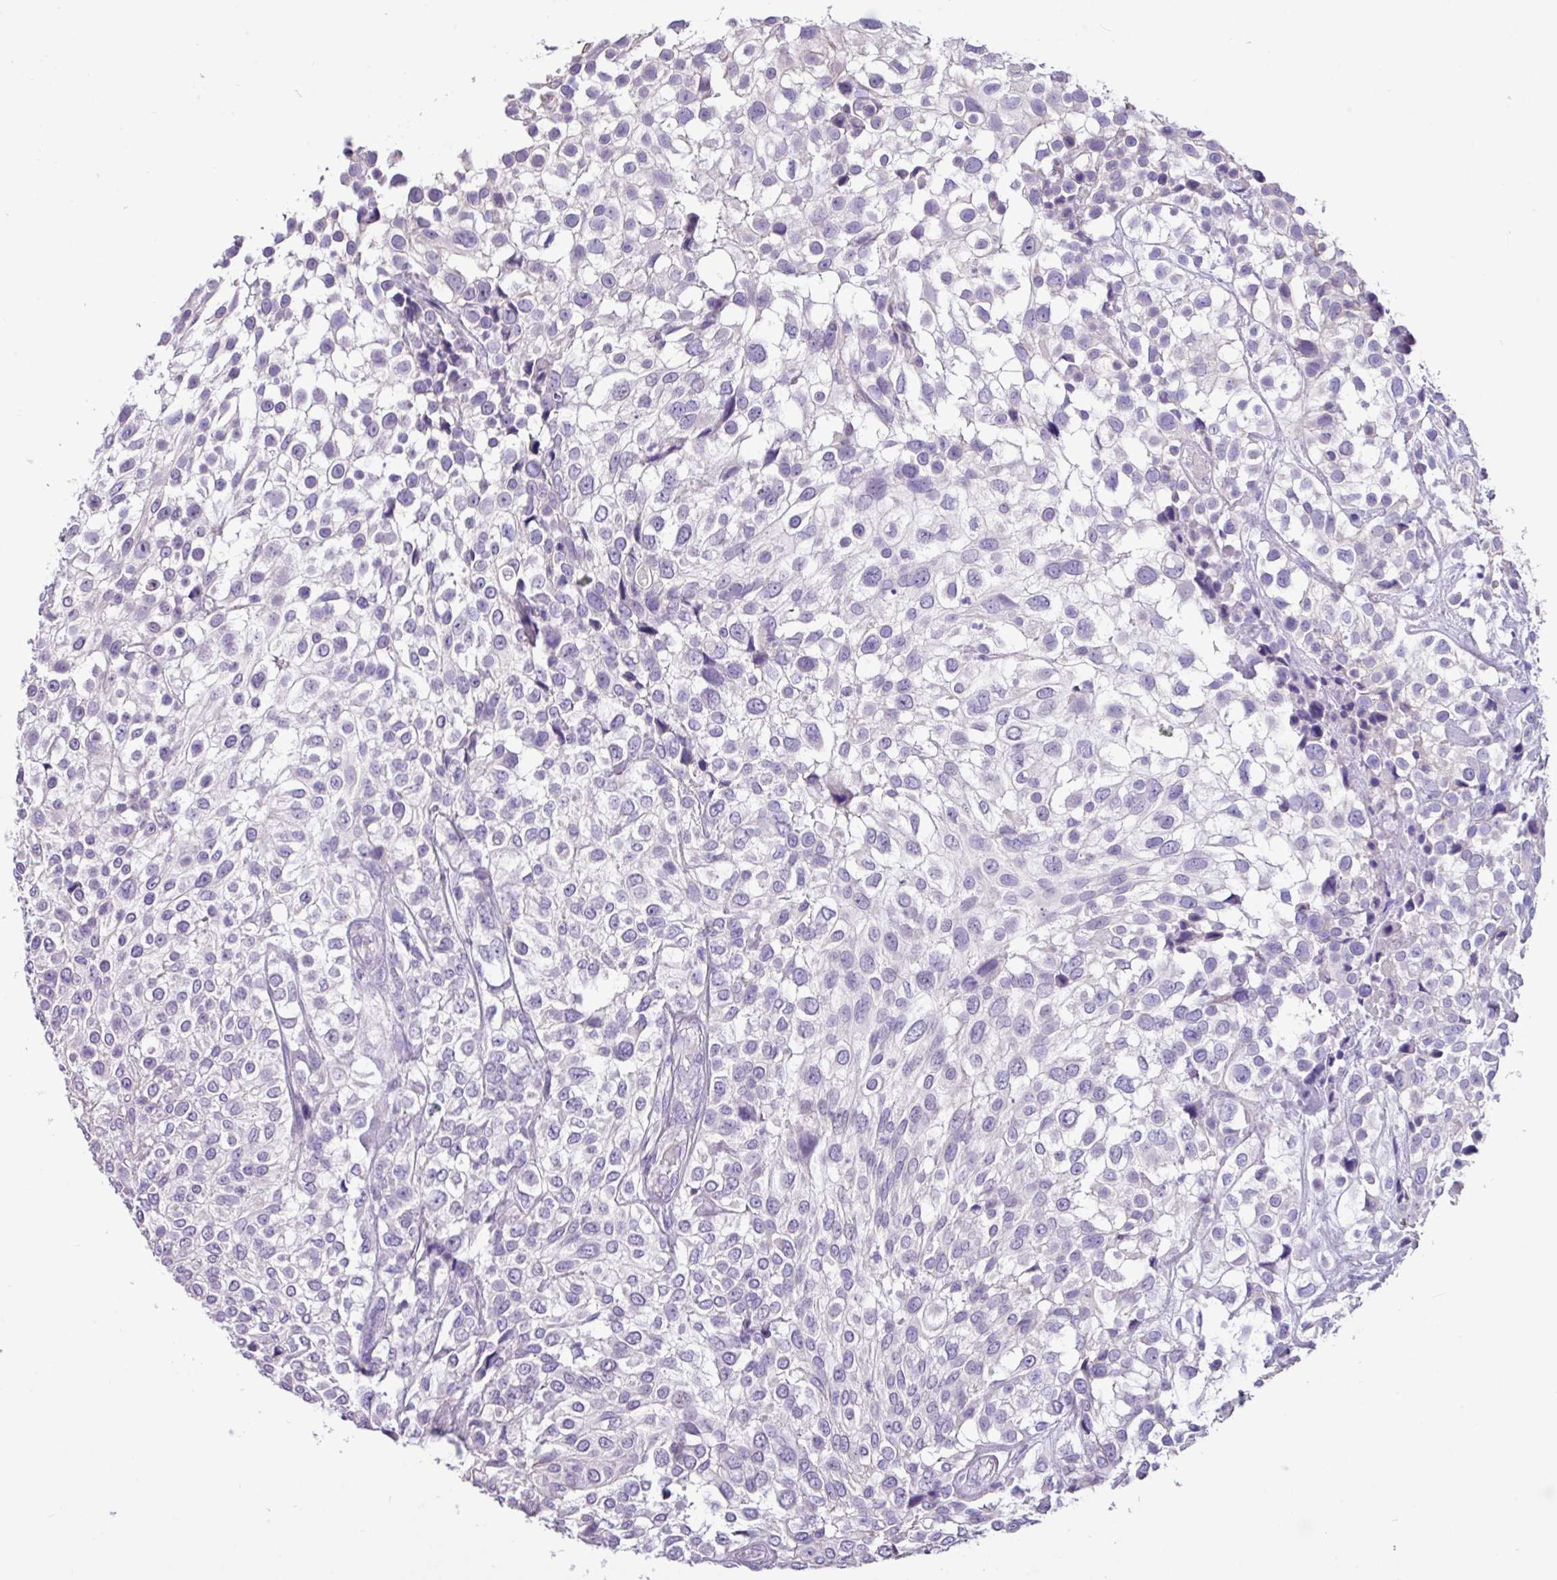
{"staining": {"intensity": "negative", "quantity": "none", "location": "none"}, "tissue": "urothelial cancer", "cell_type": "Tumor cells", "image_type": "cancer", "snomed": [{"axis": "morphology", "description": "Urothelial carcinoma, High grade"}, {"axis": "topography", "description": "Urinary bladder"}], "caption": "Tumor cells show no significant protein staining in high-grade urothelial carcinoma.", "gene": "EPCAM", "patient": {"sex": "male", "age": 56}}